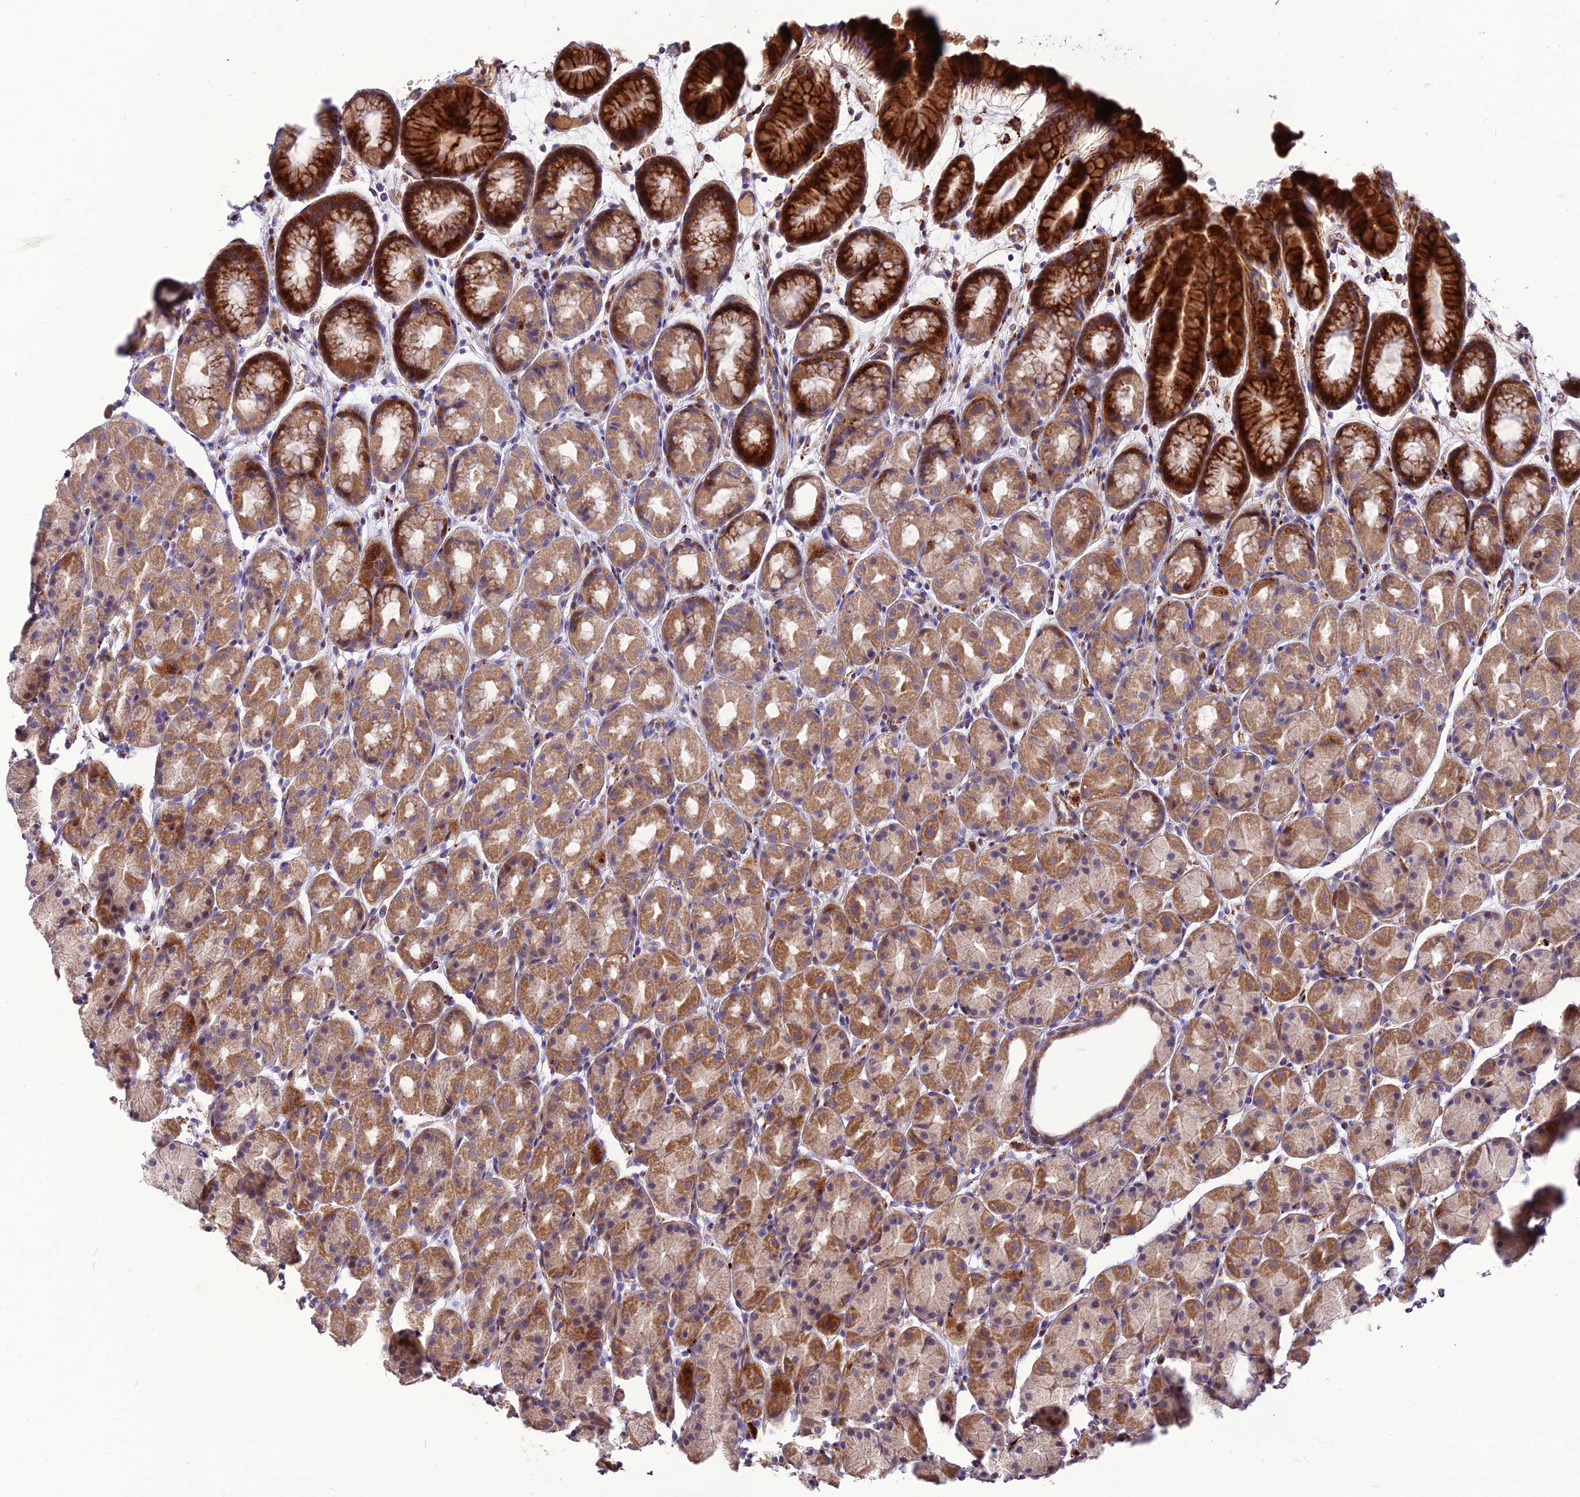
{"staining": {"intensity": "strong", "quantity": "25%-75%", "location": "cytoplasmic/membranous"}, "tissue": "stomach", "cell_type": "Glandular cells", "image_type": "normal", "snomed": [{"axis": "morphology", "description": "Normal tissue, NOS"}, {"axis": "topography", "description": "Stomach, upper"}, {"axis": "topography", "description": "Stomach"}], "caption": "A high-resolution micrograph shows IHC staining of benign stomach, which demonstrates strong cytoplasmic/membranous staining in about 25%-75% of glandular cells. The protein is shown in brown color, while the nuclei are stained blue.", "gene": "RIMOC1", "patient": {"sex": "male", "age": 47}}